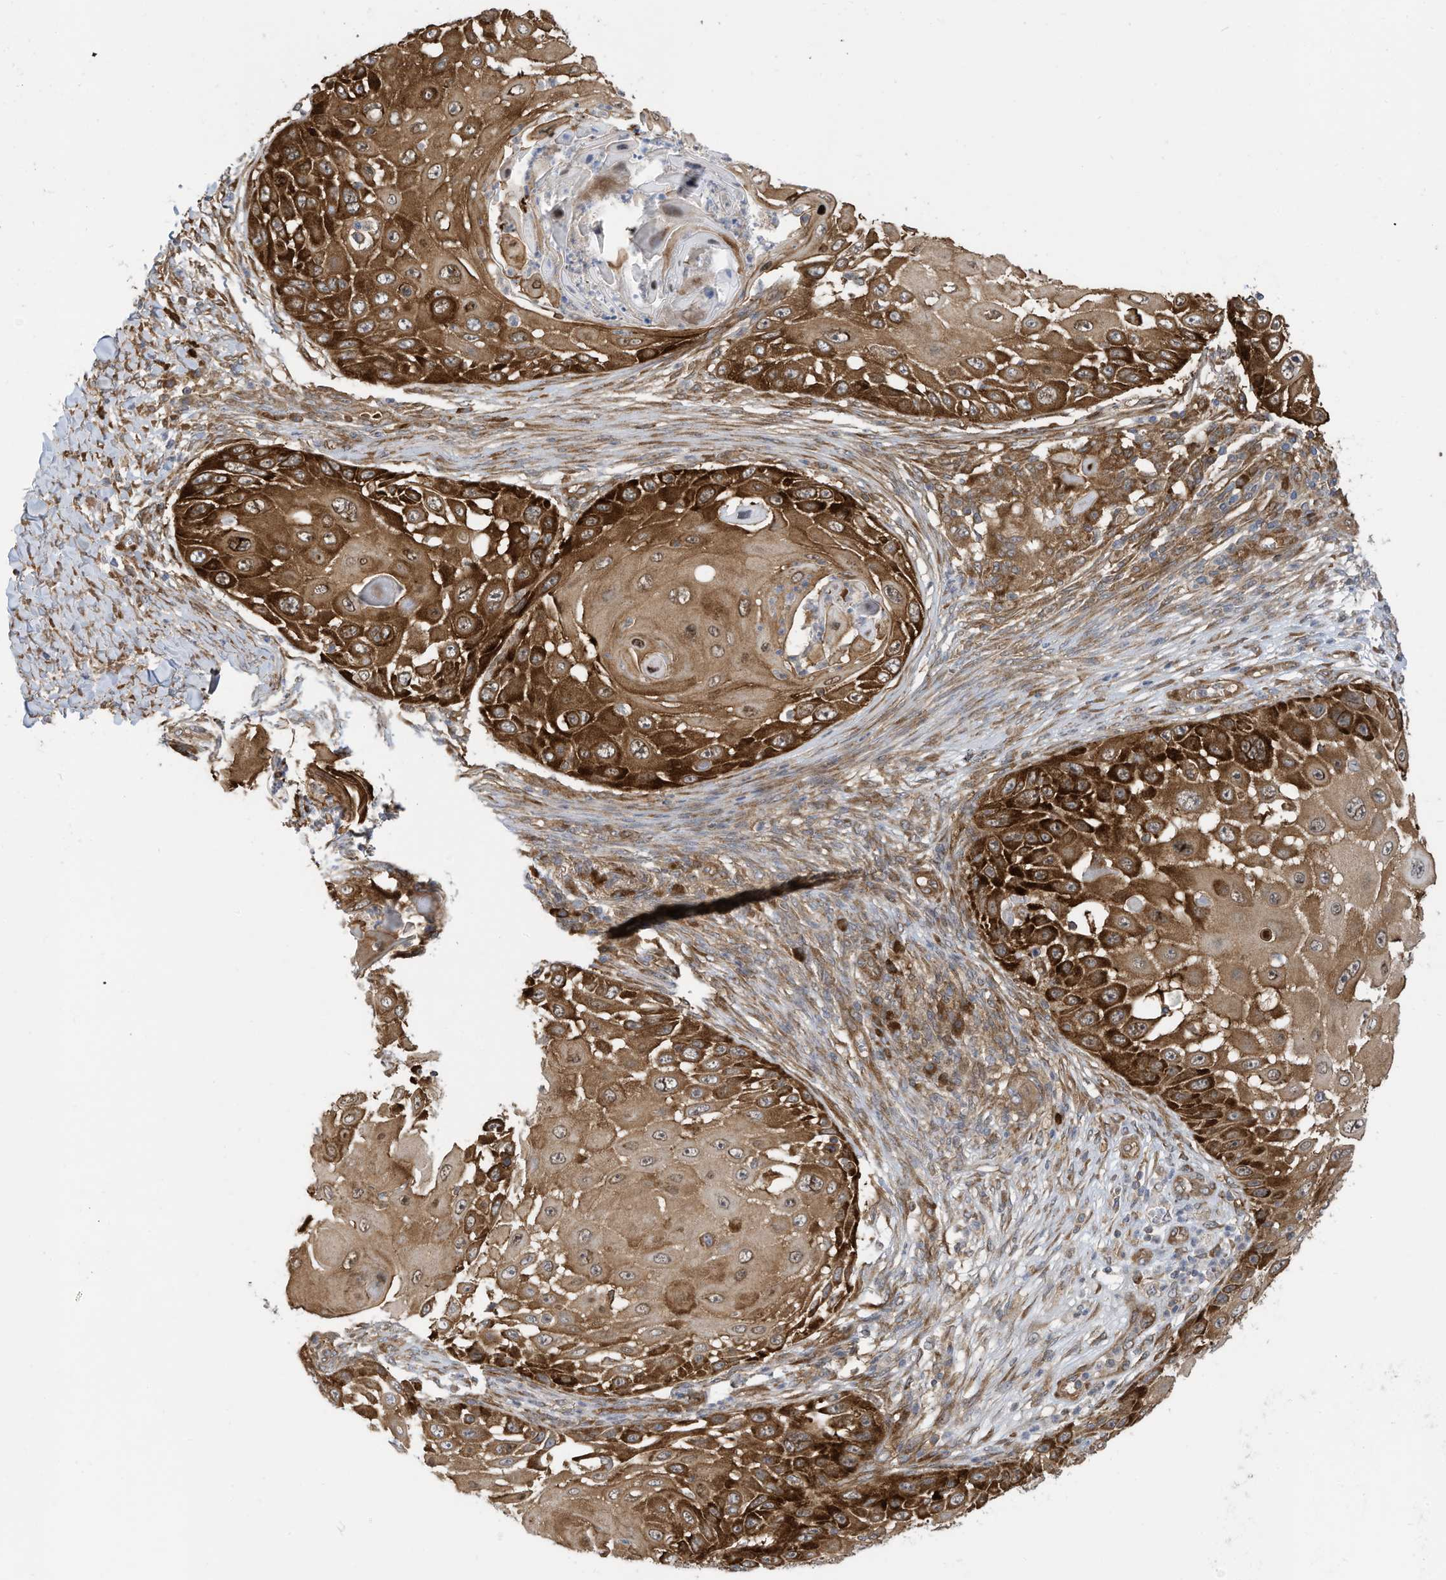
{"staining": {"intensity": "strong", "quantity": ">75%", "location": "cytoplasmic/membranous"}, "tissue": "skin cancer", "cell_type": "Tumor cells", "image_type": "cancer", "snomed": [{"axis": "morphology", "description": "Squamous cell carcinoma, NOS"}, {"axis": "topography", "description": "Skin"}], "caption": "Strong cytoplasmic/membranous protein expression is appreciated in about >75% of tumor cells in skin cancer (squamous cell carcinoma).", "gene": "USE1", "patient": {"sex": "female", "age": 44}}